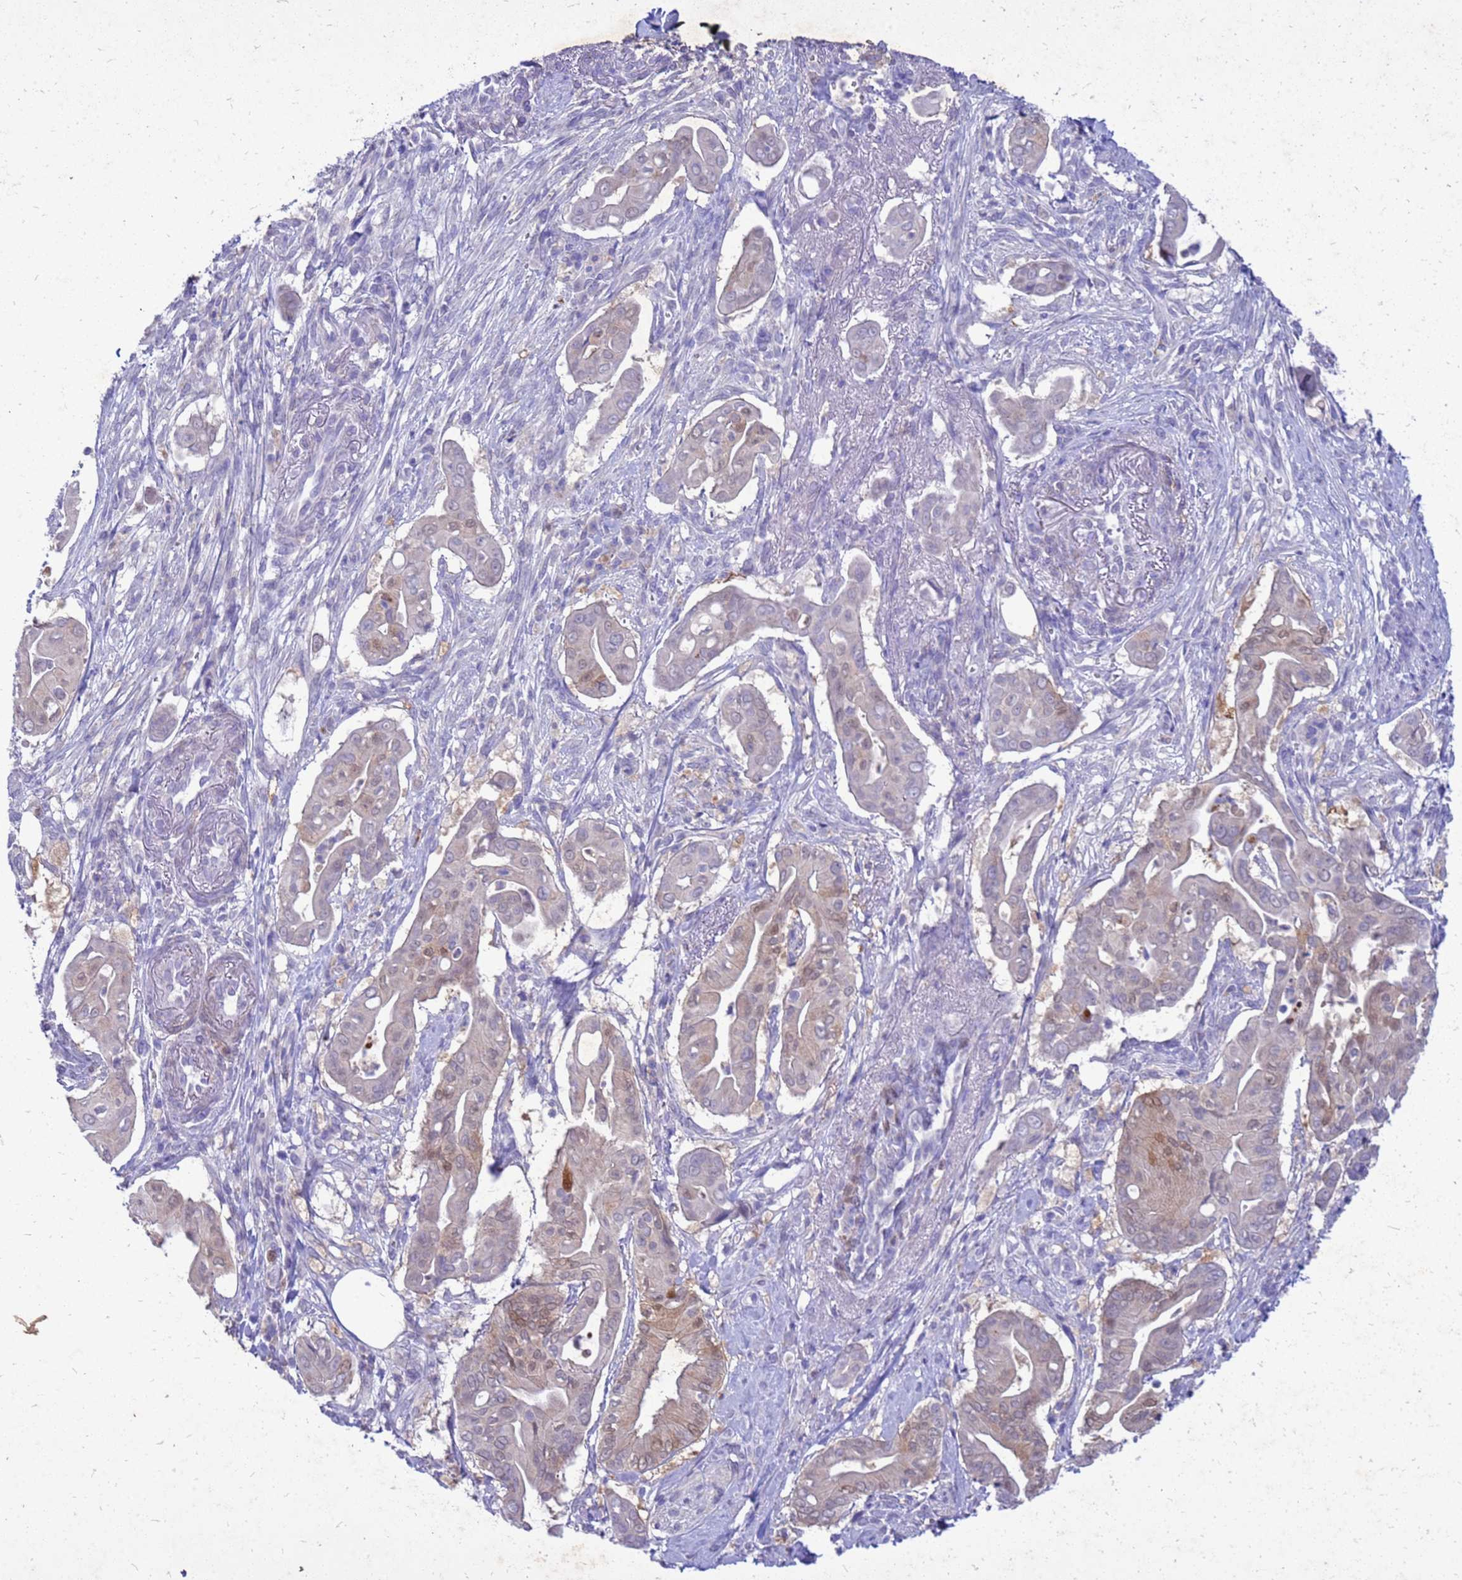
{"staining": {"intensity": "moderate", "quantity": "<25%", "location": "cytoplasmic/membranous,nuclear"}, "tissue": "pancreatic cancer", "cell_type": "Tumor cells", "image_type": "cancer", "snomed": [{"axis": "morphology", "description": "Adenocarcinoma, NOS"}, {"axis": "topography", "description": "Pancreas"}], "caption": "Protein expression analysis of human pancreatic adenocarcinoma reveals moderate cytoplasmic/membranous and nuclear positivity in about <25% of tumor cells.", "gene": "AKR1C1", "patient": {"sex": "male", "age": 71}}